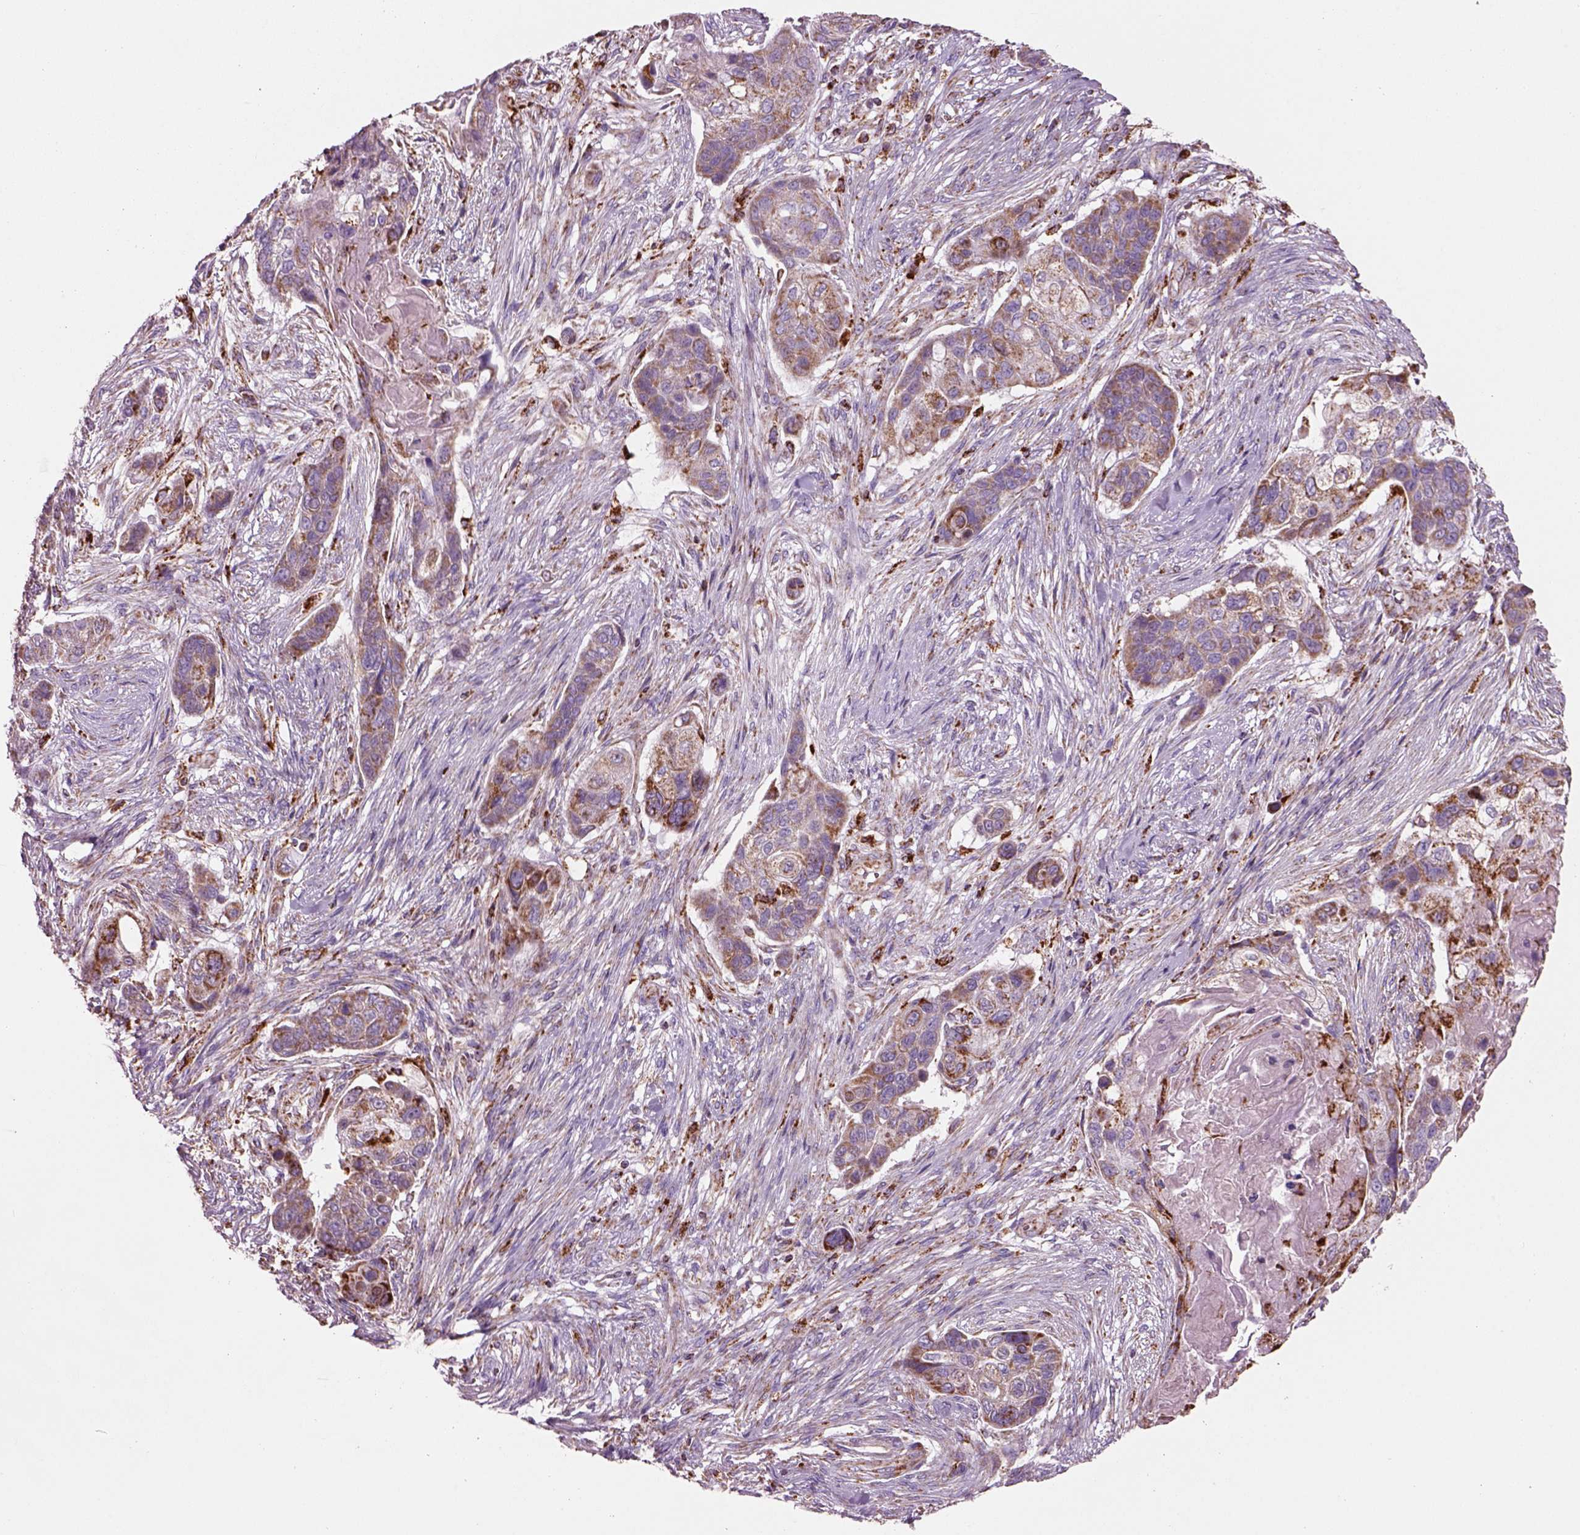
{"staining": {"intensity": "moderate", "quantity": ">75%", "location": "cytoplasmic/membranous"}, "tissue": "lung cancer", "cell_type": "Tumor cells", "image_type": "cancer", "snomed": [{"axis": "morphology", "description": "Squamous cell carcinoma, NOS"}, {"axis": "topography", "description": "Lung"}], "caption": "IHC histopathology image of lung squamous cell carcinoma stained for a protein (brown), which displays medium levels of moderate cytoplasmic/membranous expression in about >75% of tumor cells.", "gene": "SLC25A24", "patient": {"sex": "male", "age": 69}}